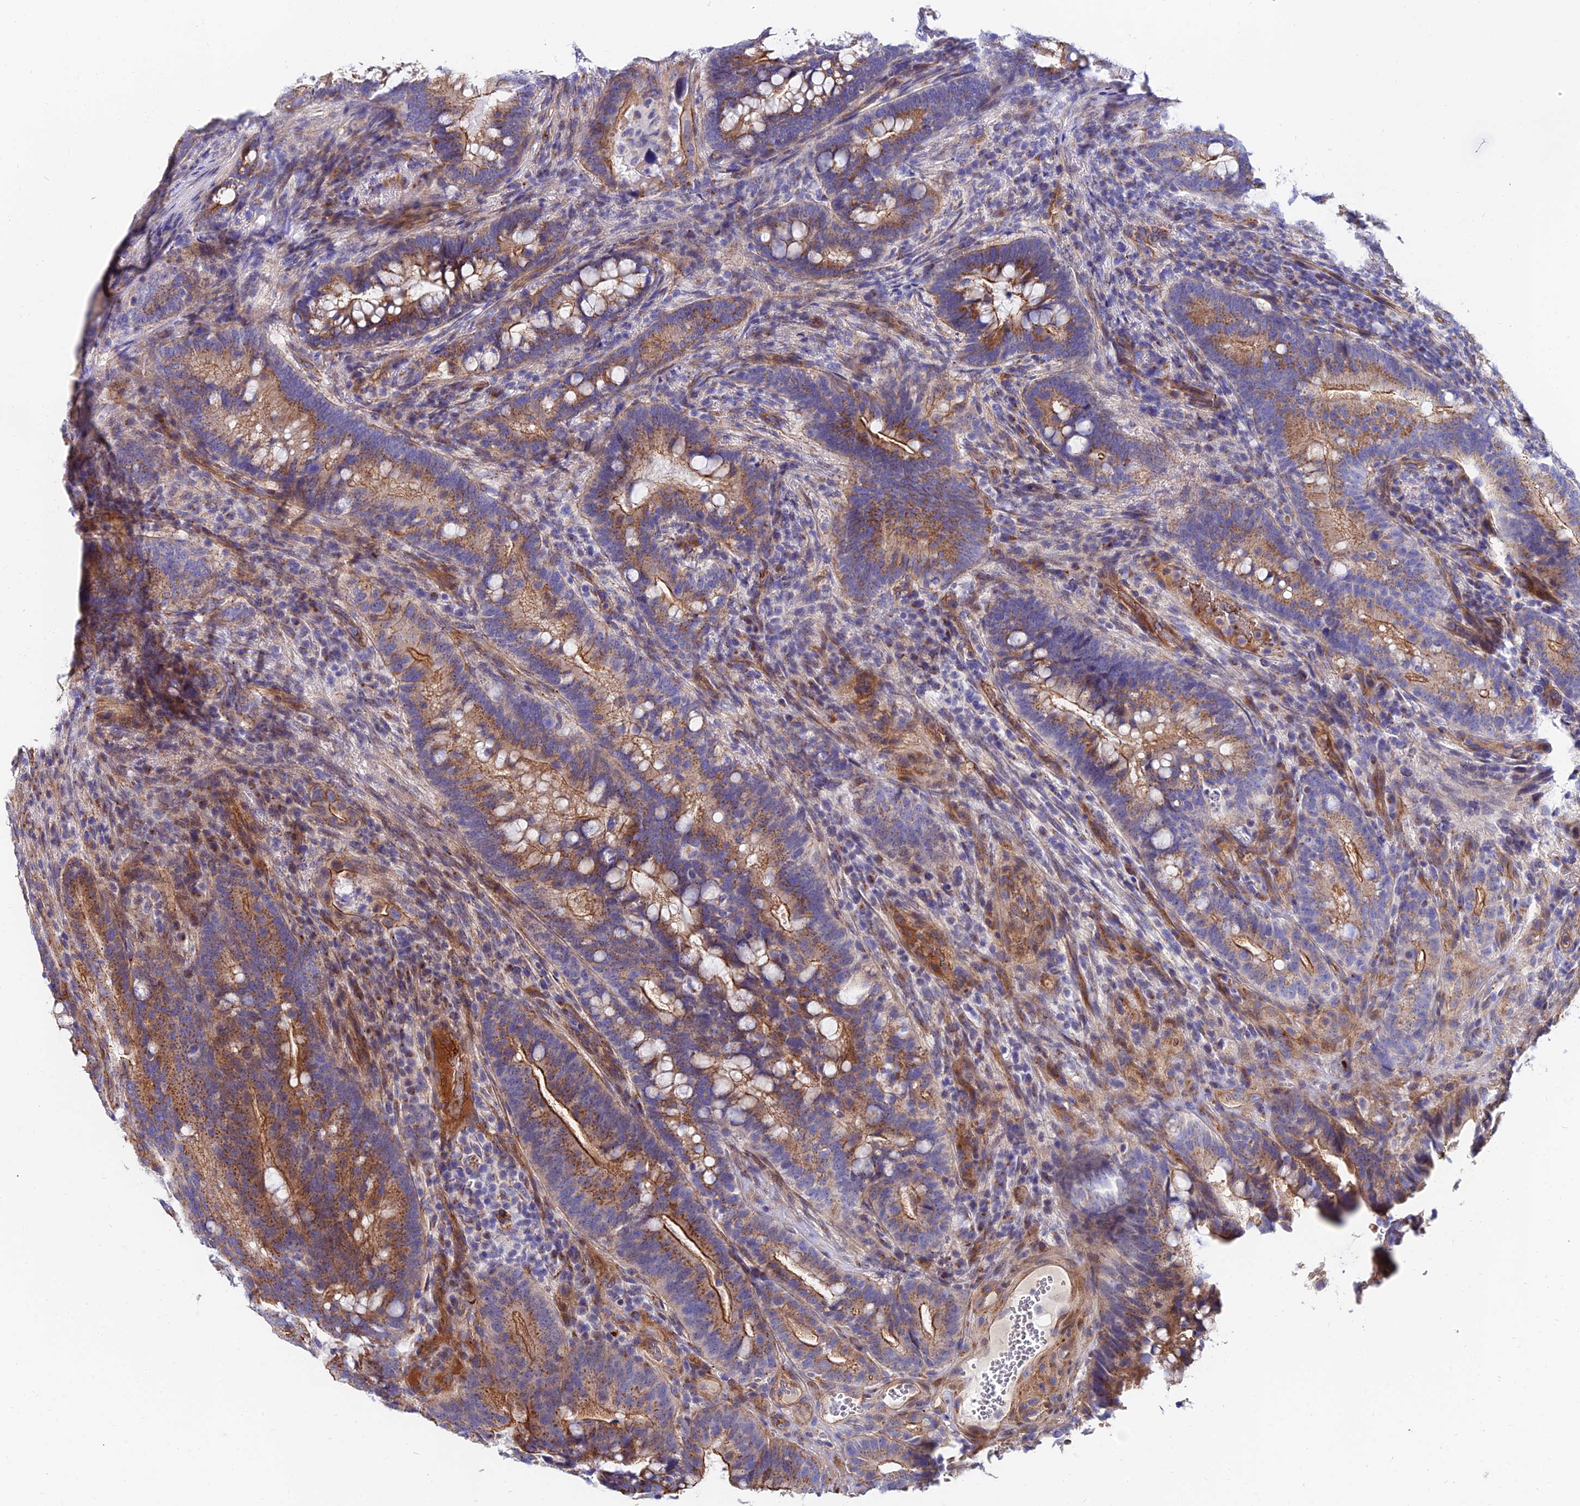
{"staining": {"intensity": "moderate", "quantity": ">75%", "location": "cytoplasmic/membranous"}, "tissue": "colorectal cancer", "cell_type": "Tumor cells", "image_type": "cancer", "snomed": [{"axis": "morphology", "description": "Adenocarcinoma, NOS"}, {"axis": "topography", "description": "Colon"}], "caption": "Colorectal adenocarcinoma stained with IHC demonstrates moderate cytoplasmic/membranous expression in approximately >75% of tumor cells.", "gene": "ADGRF3", "patient": {"sex": "female", "age": 66}}